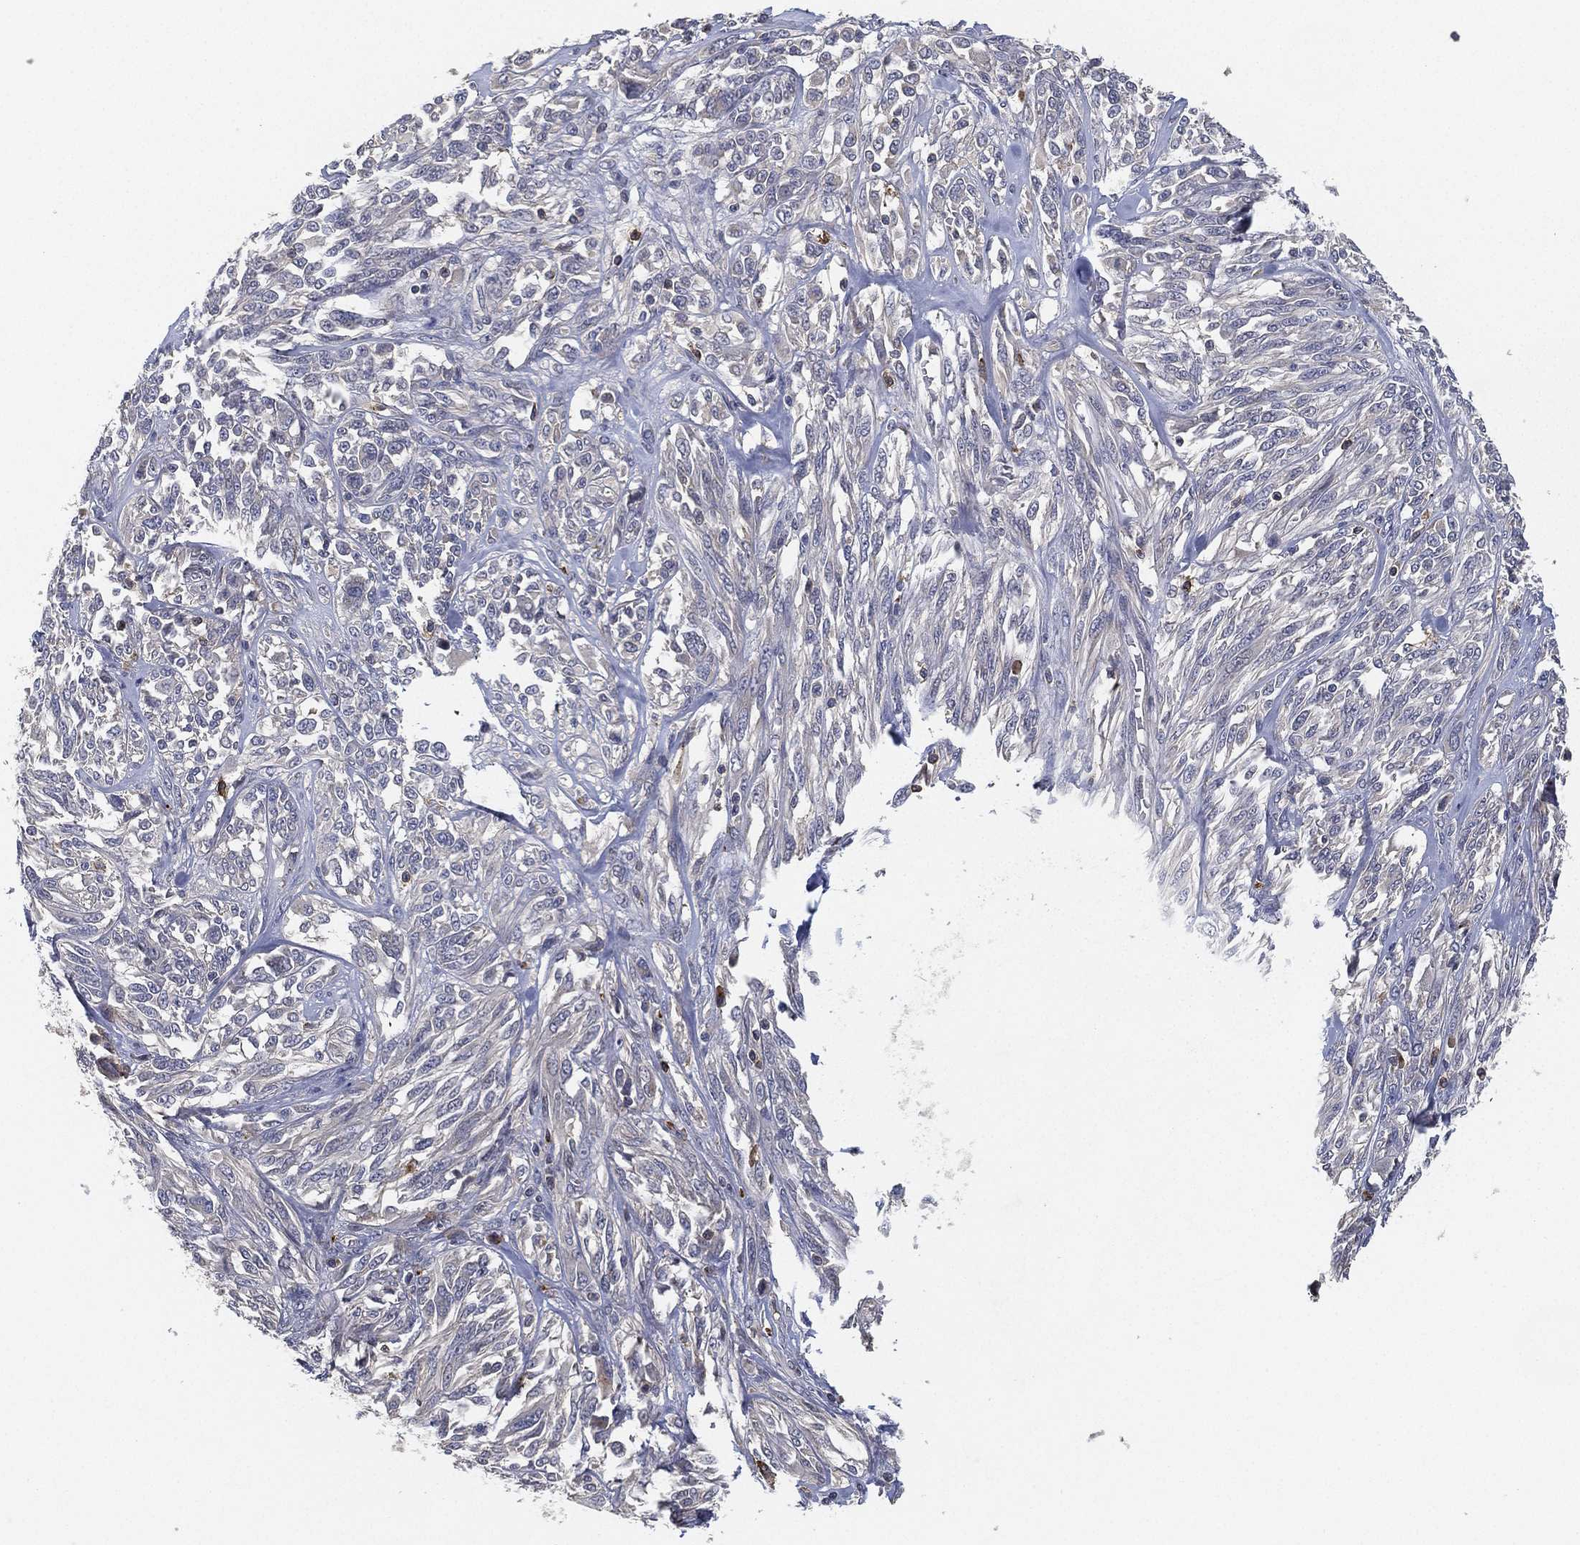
{"staining": {"intensity": "negative", "quantity": "none", "location": "none"}, "tissue": "melanoma", "cell_type": "Tumor cells", "image_type": "cancer", "snomed": [{"axis": "morphology", "description": "Malignant melanoma, NOS"}, {"axis": "topography", "description": "Skin"}], "caption": "Micrograph shows no protein staining in tumor cells of melanoma tissue.", "gene": "CFAP251", "patient": {"sex": "female", "age": 91}}